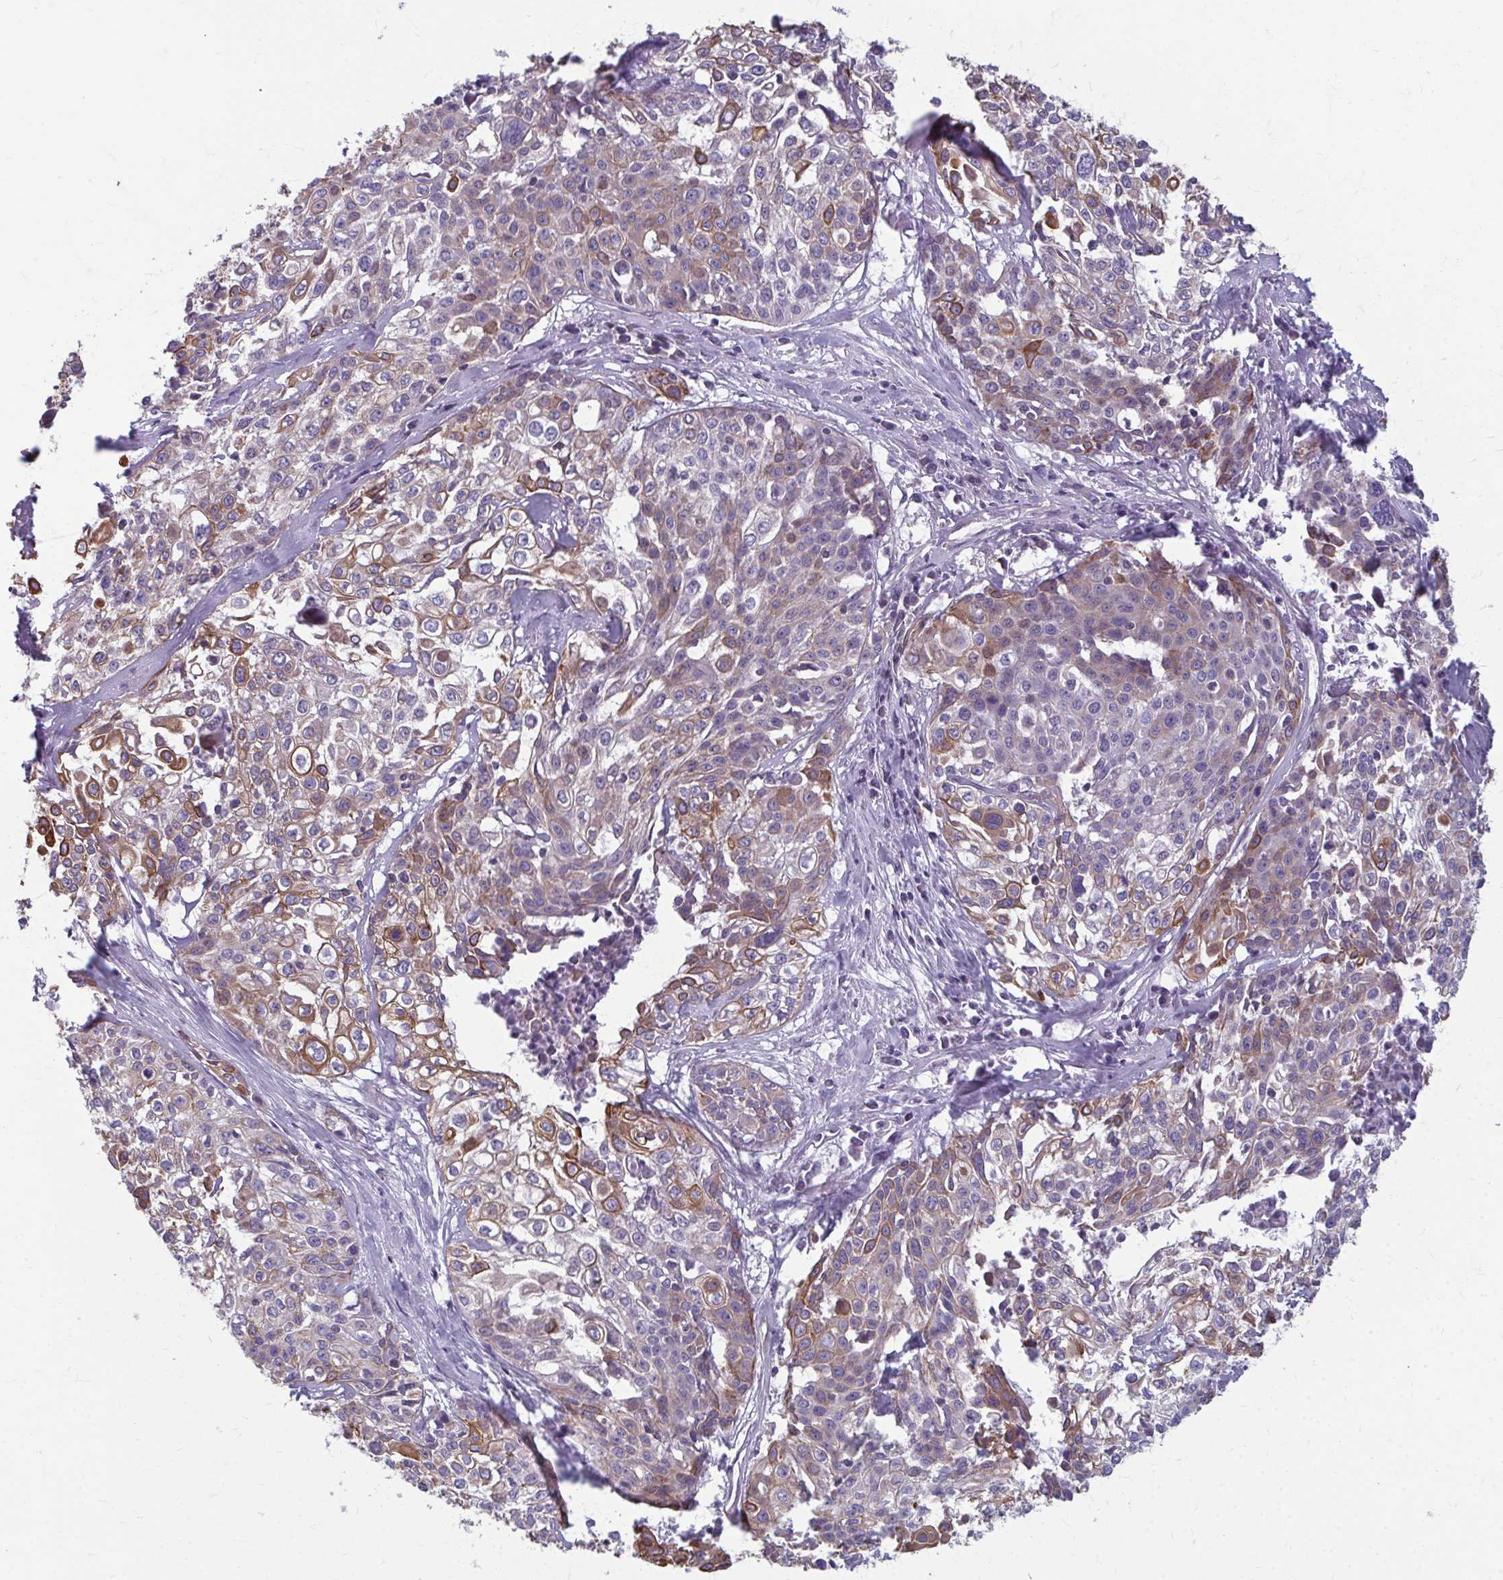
{"staining": {"intensity": "moderate", "quantity": "<25%", "location": "cytoplasmic/membranous"}, "tissue": "cervical cancer", "cell_type": "Tumor cells", "image_type": "cancer", "snomed": [{"axis": "morphology", "description": "Squamous cell carcinoma, NOS"}, {"axis": "topography", "description": "Cervix"}], "caption": "Protein analysis of cervical squamous cell carcinoma tissue exhibits moderate cytoplasmic/membranous positivity in about <25% of tumor cells. (Brightfield microscopy of DAB IHC at high magnification).", "gene": "EID2B", "patient": {"sex": "female", "age": 39}}